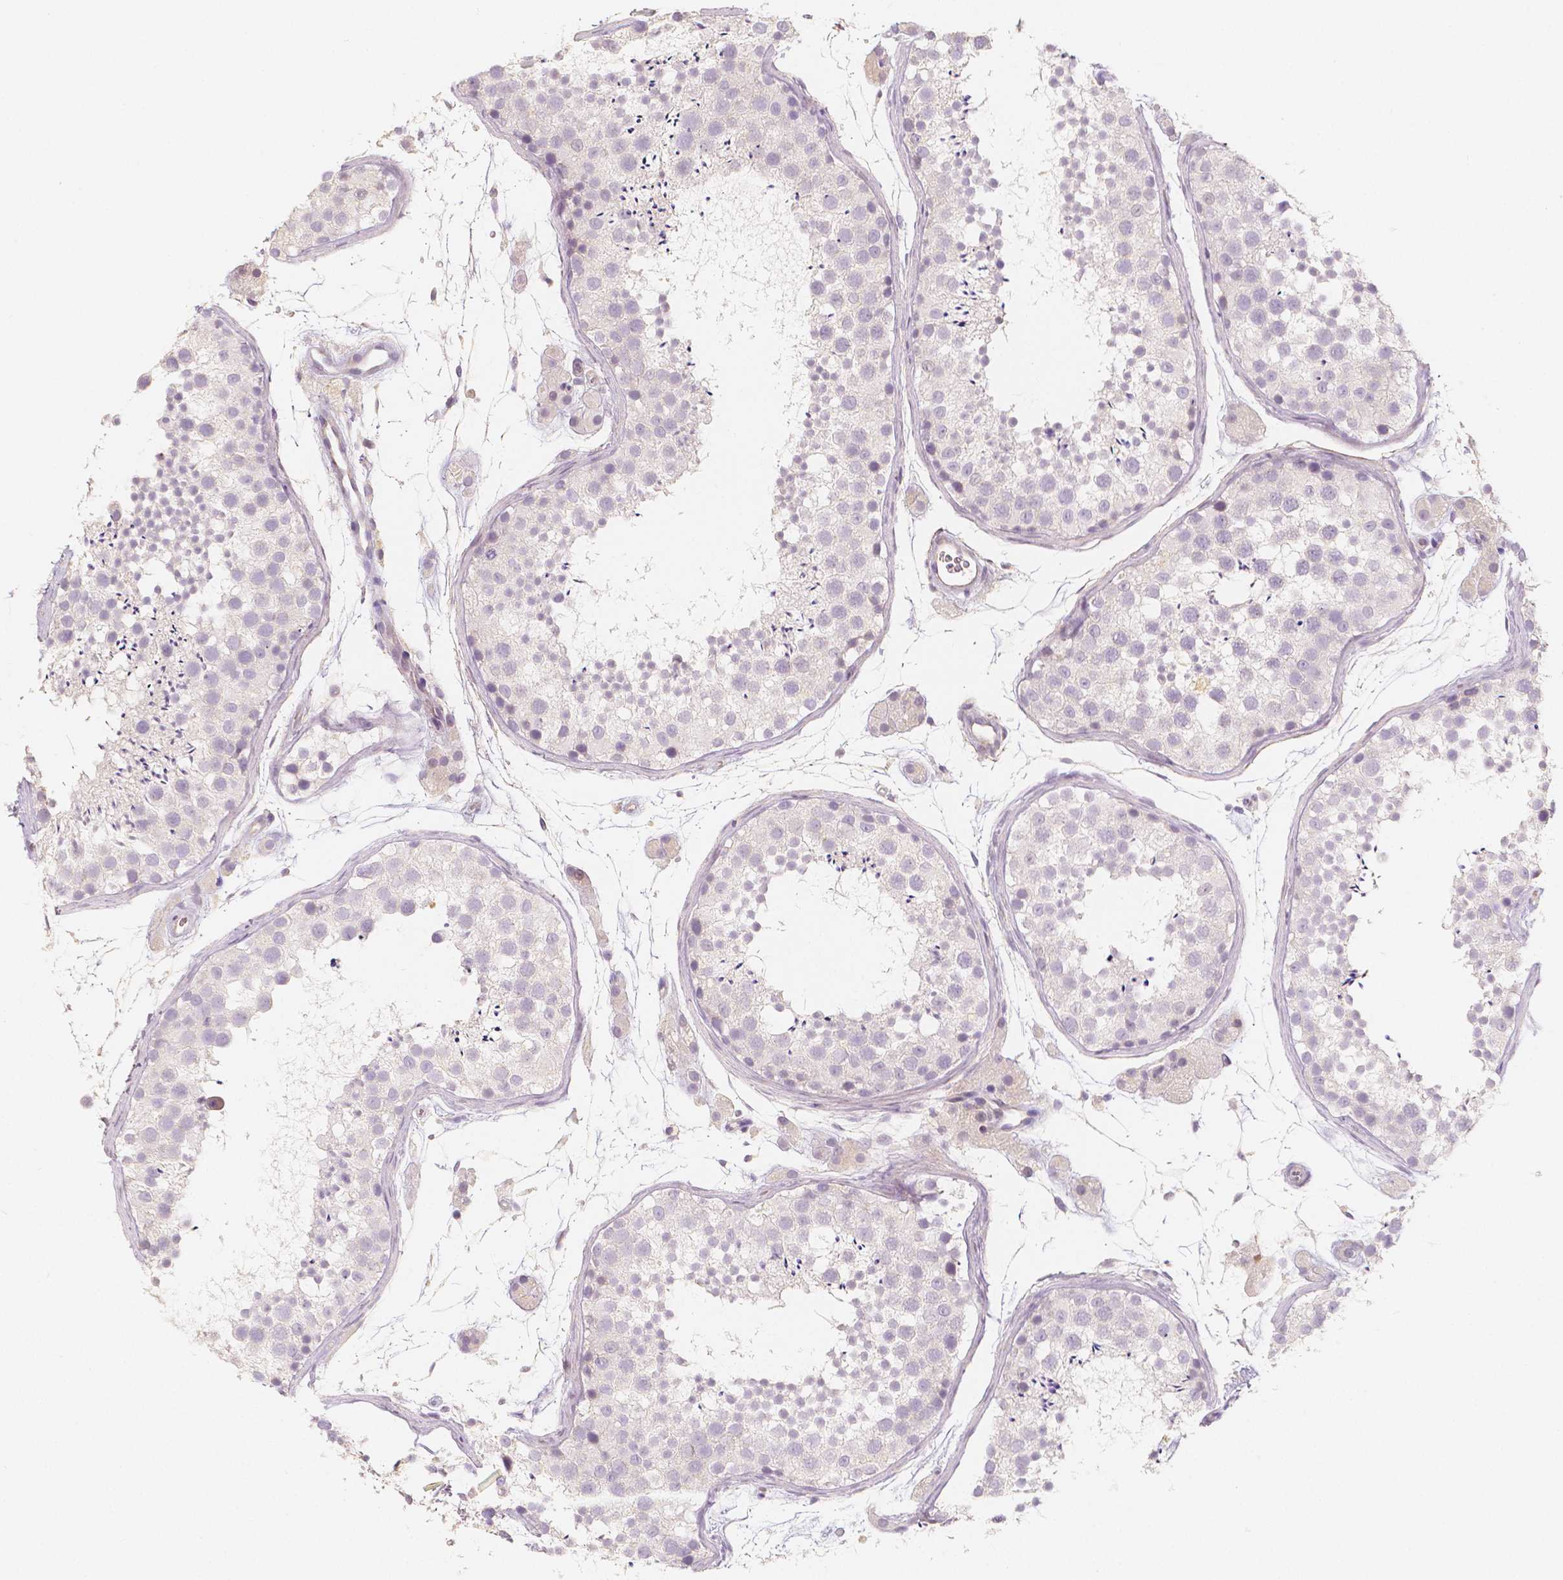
{"staining": {"intensity": "negative", "quantity": "none", "location": "none"}, "tissue": "testis", "cell_type": "Cells in seminiferous ducts", "image_type": "normal", "snomed": [{"axis": "morphology", "description": "Normal tissue, NOS"}, {"axis": "topography", "description": "Testis"}], "caption": "High power microscopy histopathology image of an immunohistochemistry histopathology image of normal testis, revealing no significant expression in cells in seminiferous ducts.", "gene": "THY1", "patient": {"sex": "male", "age": 41}}